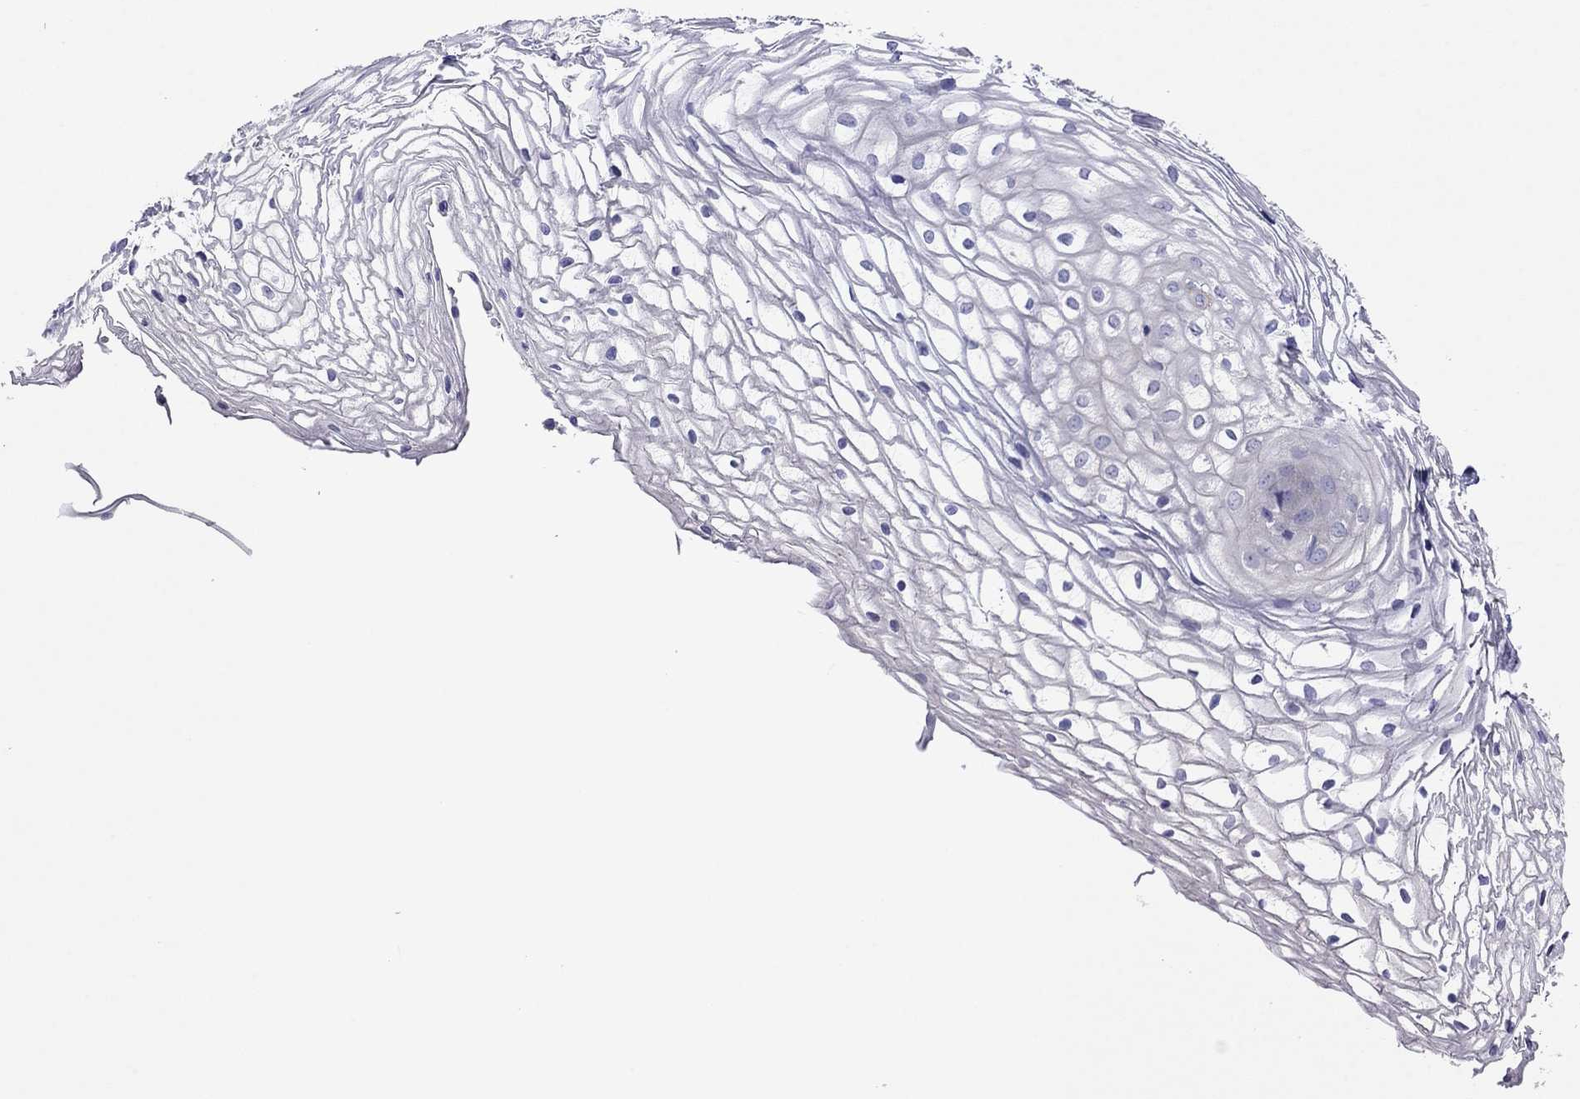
{"staining": {"intensity": "moderate", "quantity": "<25%", "location": "cytoplasmic/membranous"}, "tissue": "vagina", "cell_type": "Squamous epithelial cells", "image_type": "normal", "snomed": [{"axis": "morphology", "description": "Normal tissue, NOS"}, {"axis": "topography", "description": "Vagina"}], "caption": "Squamous epithelial cells exhibit low levels of moderate cytoplasmic/membranous expression in approximately <25% of cells in normal human vagina.", "gene": "CAPNS2", "patient": {"sex": "female", "age": 34}}